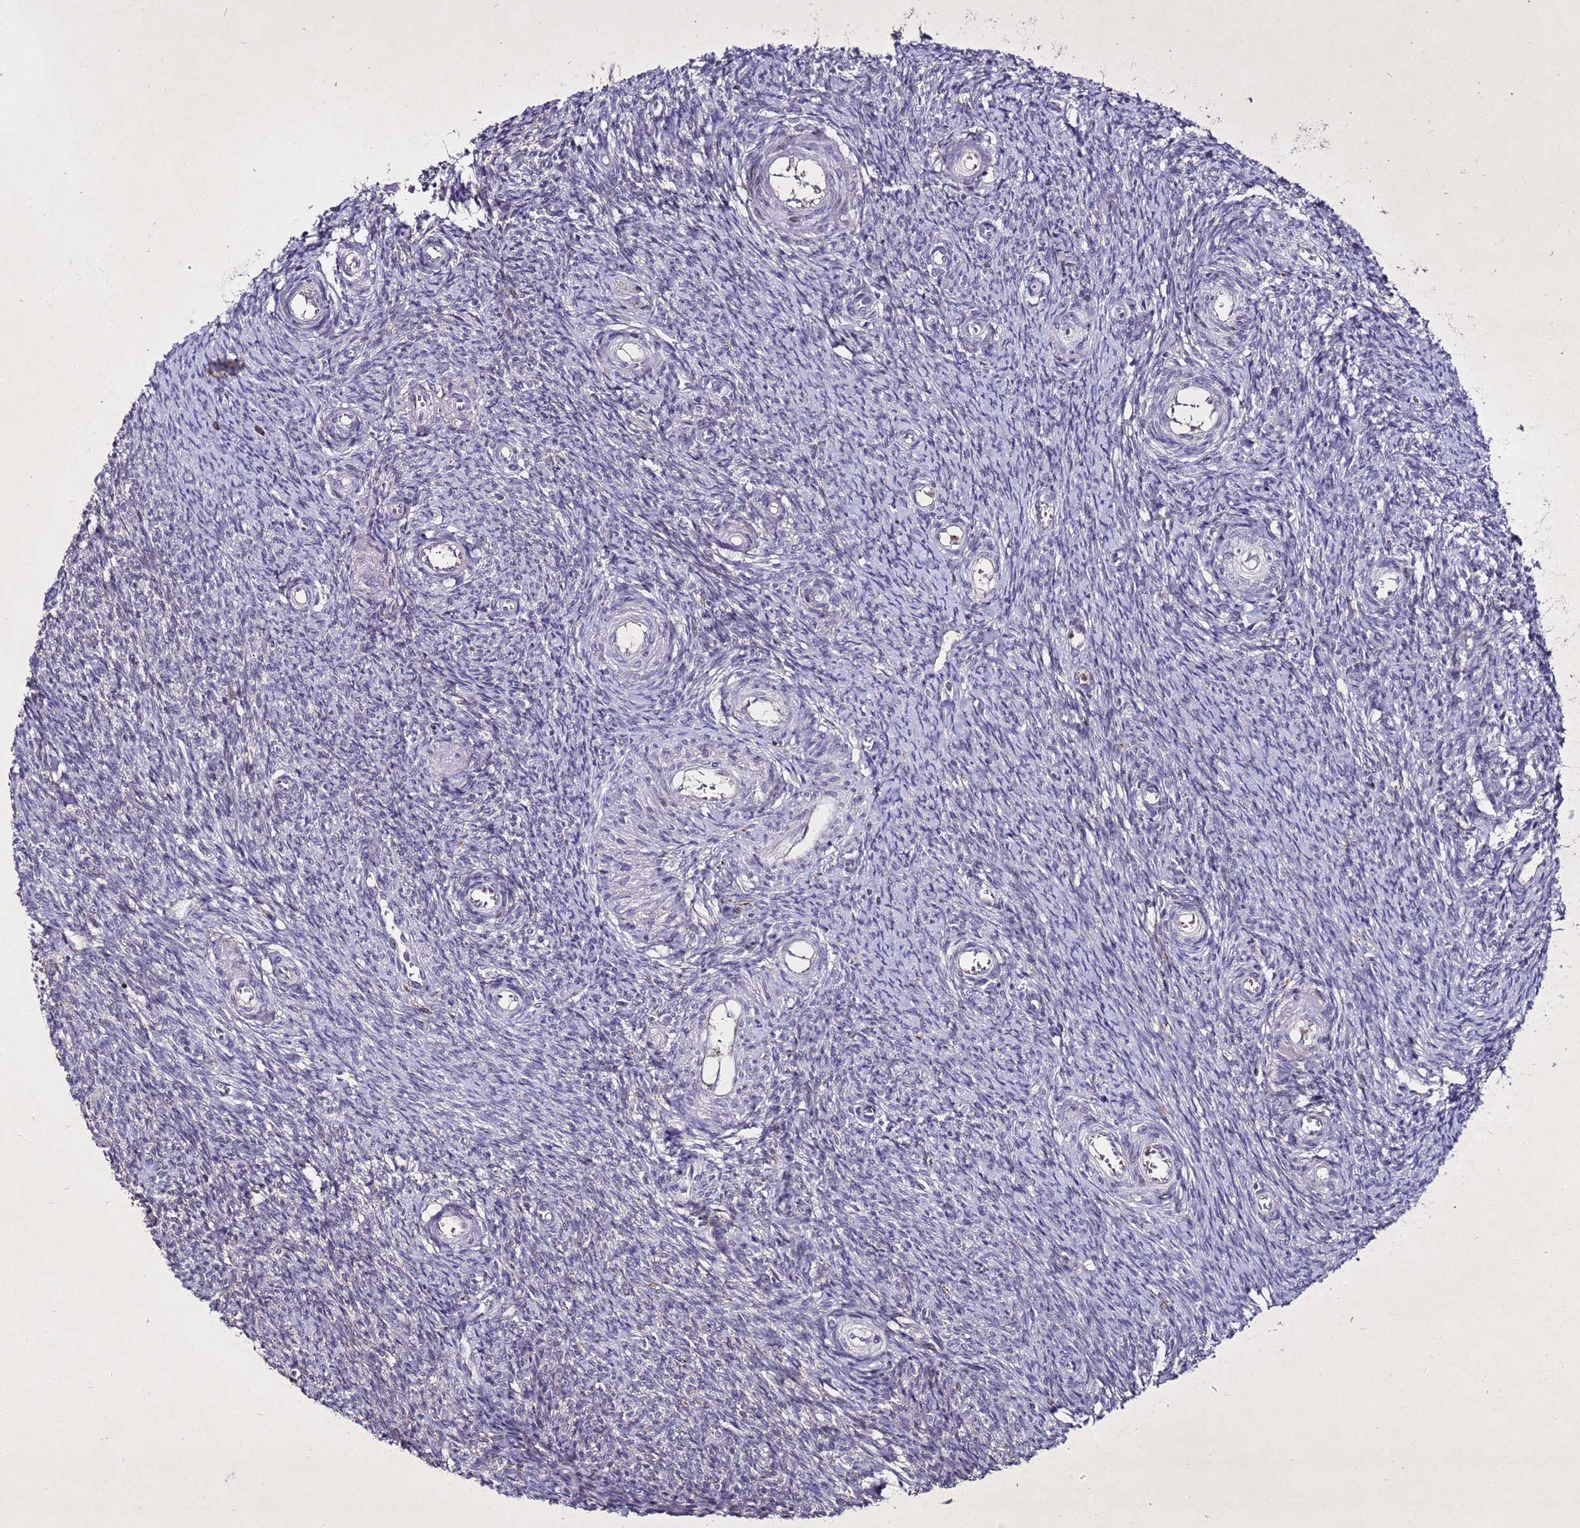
{"staining": {"intensity": "negative", "quantity": "none", "location": "none"}, "tissue": "ovary", "cell_type": "Ovarian stroma cells", "image_type": "normal", "snomed": [{"axis": "morphology", "description": "Normal tissue, NOS"}, {"axis": "topography", "description": "Ovary"}], "caption": "IHC of unremarkable ovary demonstrates no positivity in ovarian stroma cells. Nuclei are stained in blue.", "gene": "SV2B", "patient": {"sex": "female", "age": 44}}